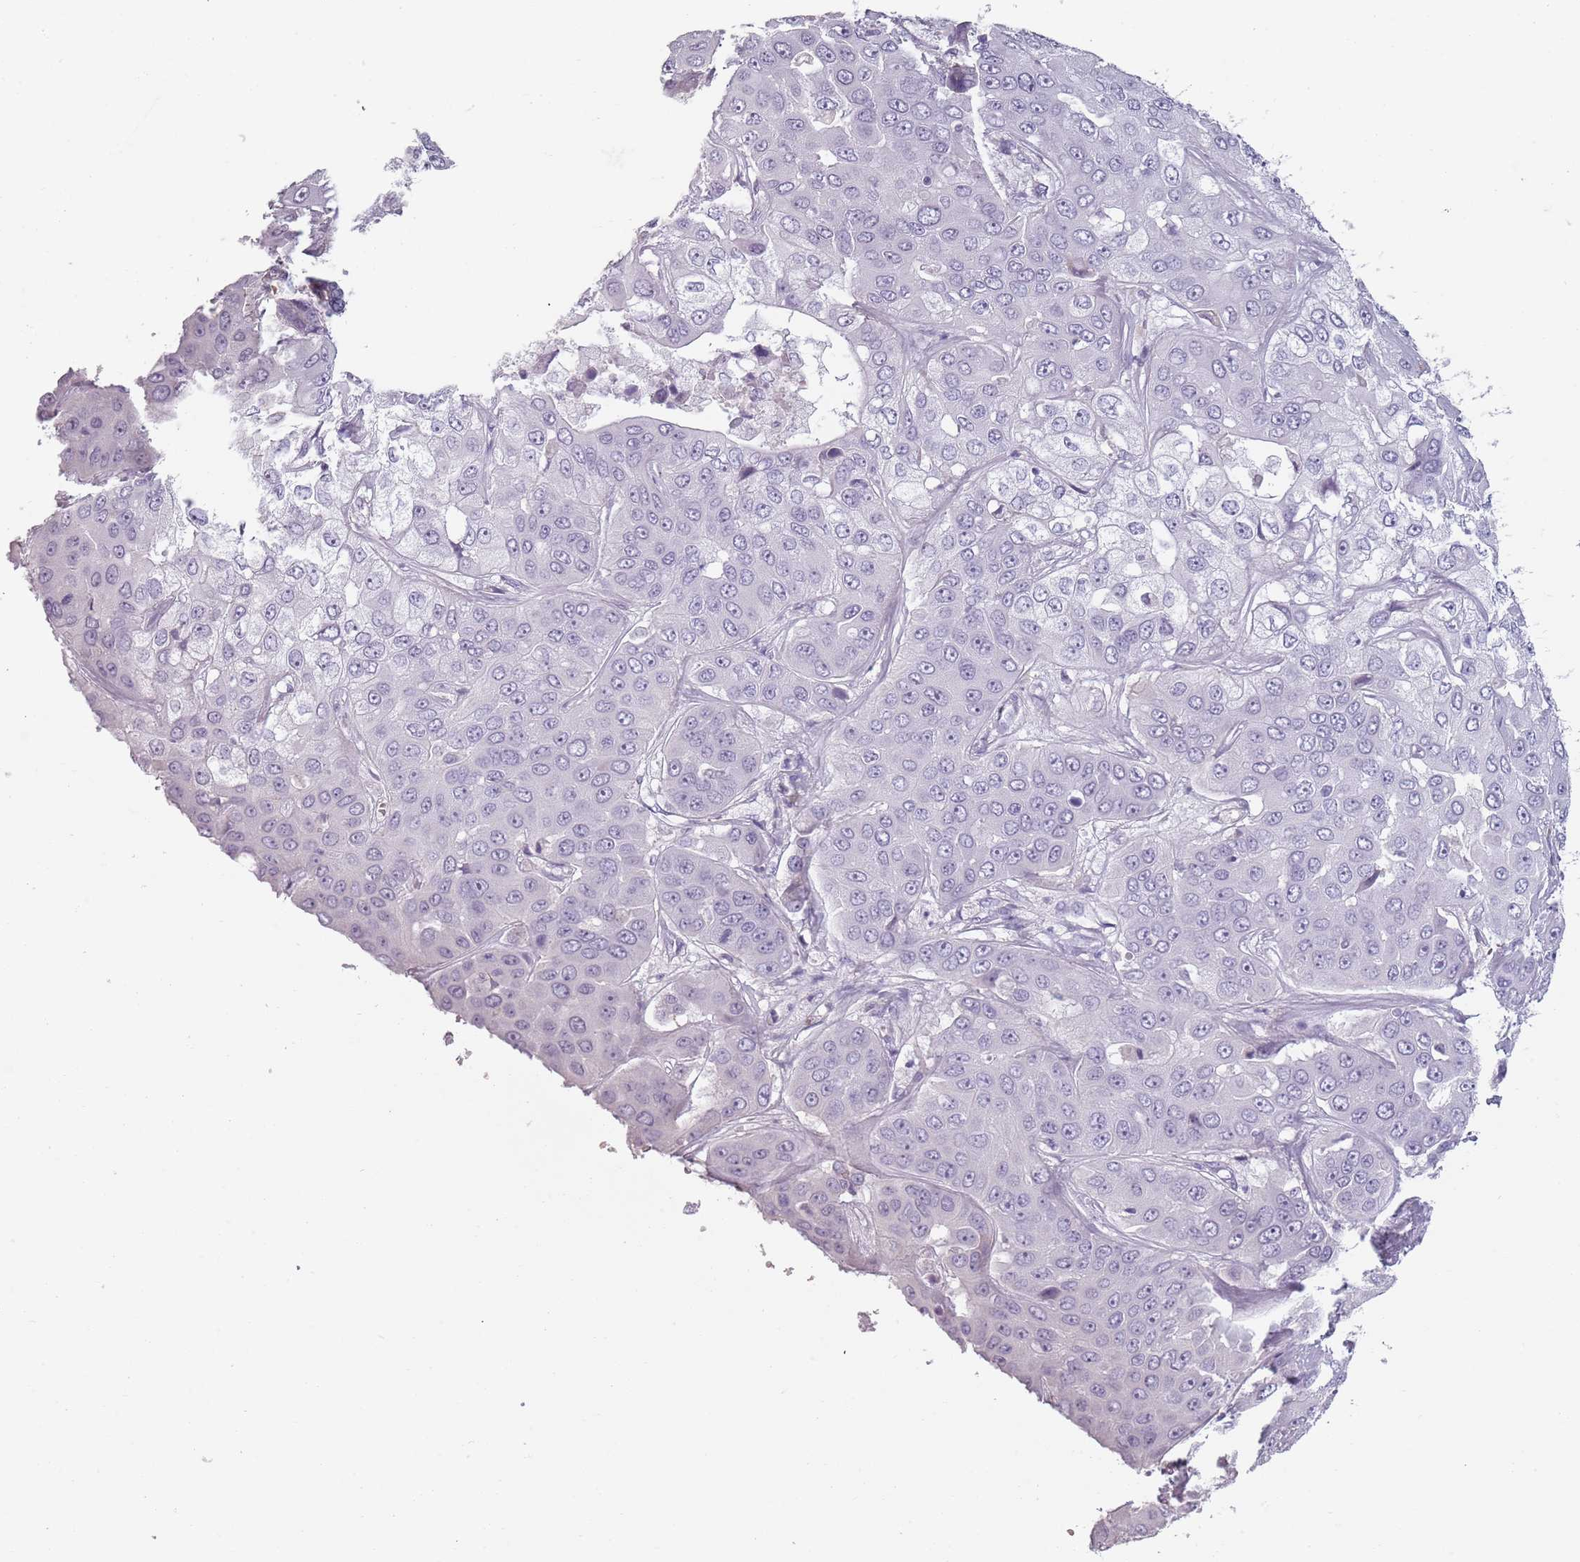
{"staining": {"intensity": "negative", "quantity": "none", "location": "none"}, "tissue": "liver cancer", "cell_type": "Tumor cells", "image_type": "cancer", "snomed": [{"axis": "morphology", "description": "Cholangiocarcinoma"}, {"axis": "topography", "description": "Liver"}], "caption": "Tumor cells are negative for brown protein staining in cholangiocarcinoma (liver).", "gene": "PIEZO1", "patient": {"sex": "female", "age": 52}}